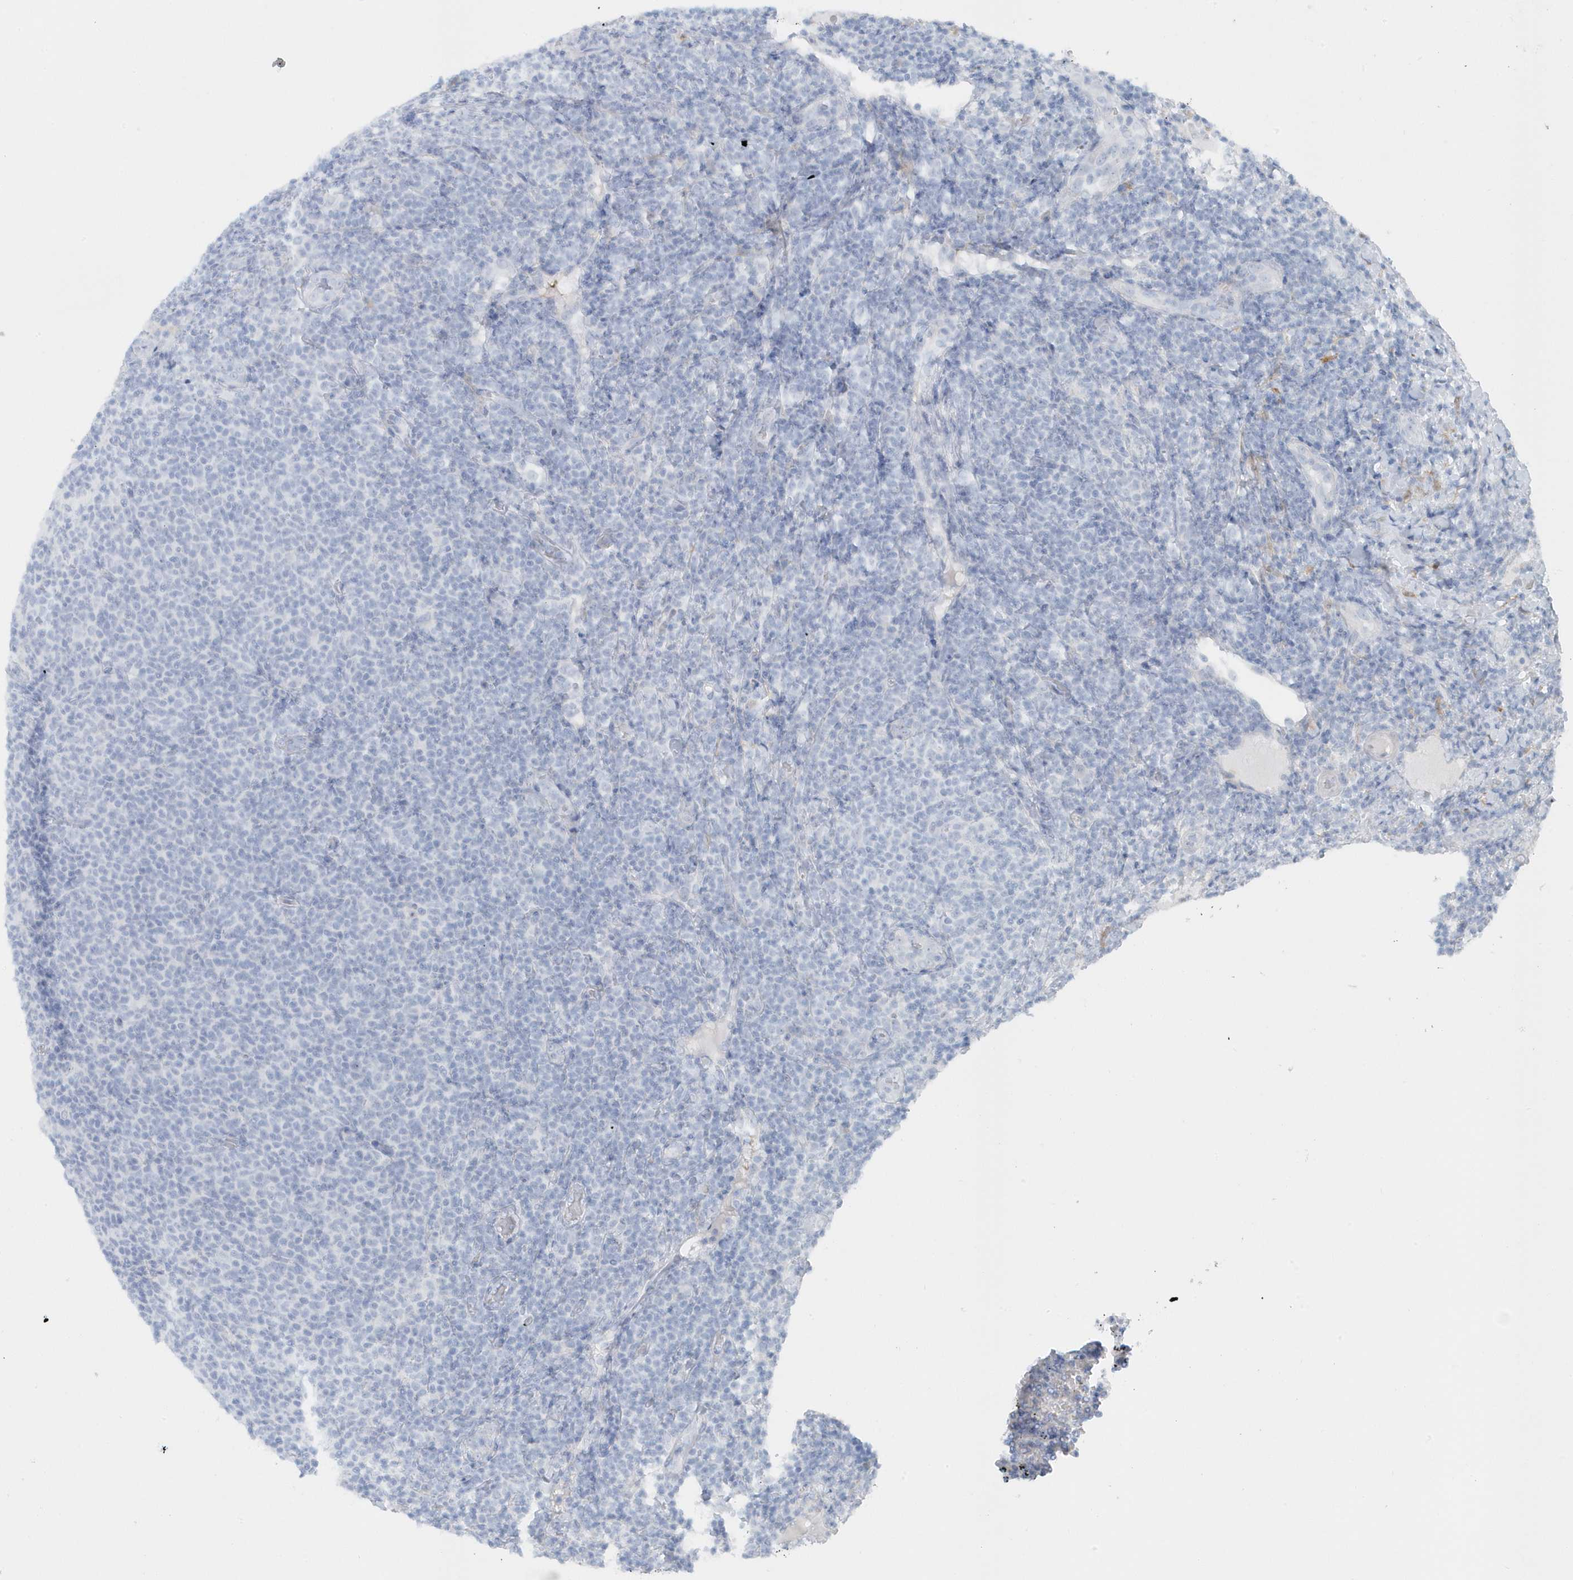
{"staining": {"intensity": "negative", "quantity": "none", "location": "none"}, "tissue": "lymphoma", "cell_type": "Tumor cells", "image_type": "cancer", "snomed": [{"axis": "morphology", "description": "Malignant lymphoma, non-Hodgkin's type, Low grade"}, {"axis": "topography", "description": "Lymph node"}], "caption": "A high-resolution image shows immunohistochemistry (IHC) staining of lymphoma, which shows no significant staining in tumor cells.", "gene": "FAM98A", "patient": {"sex": "male", "age": 66}}